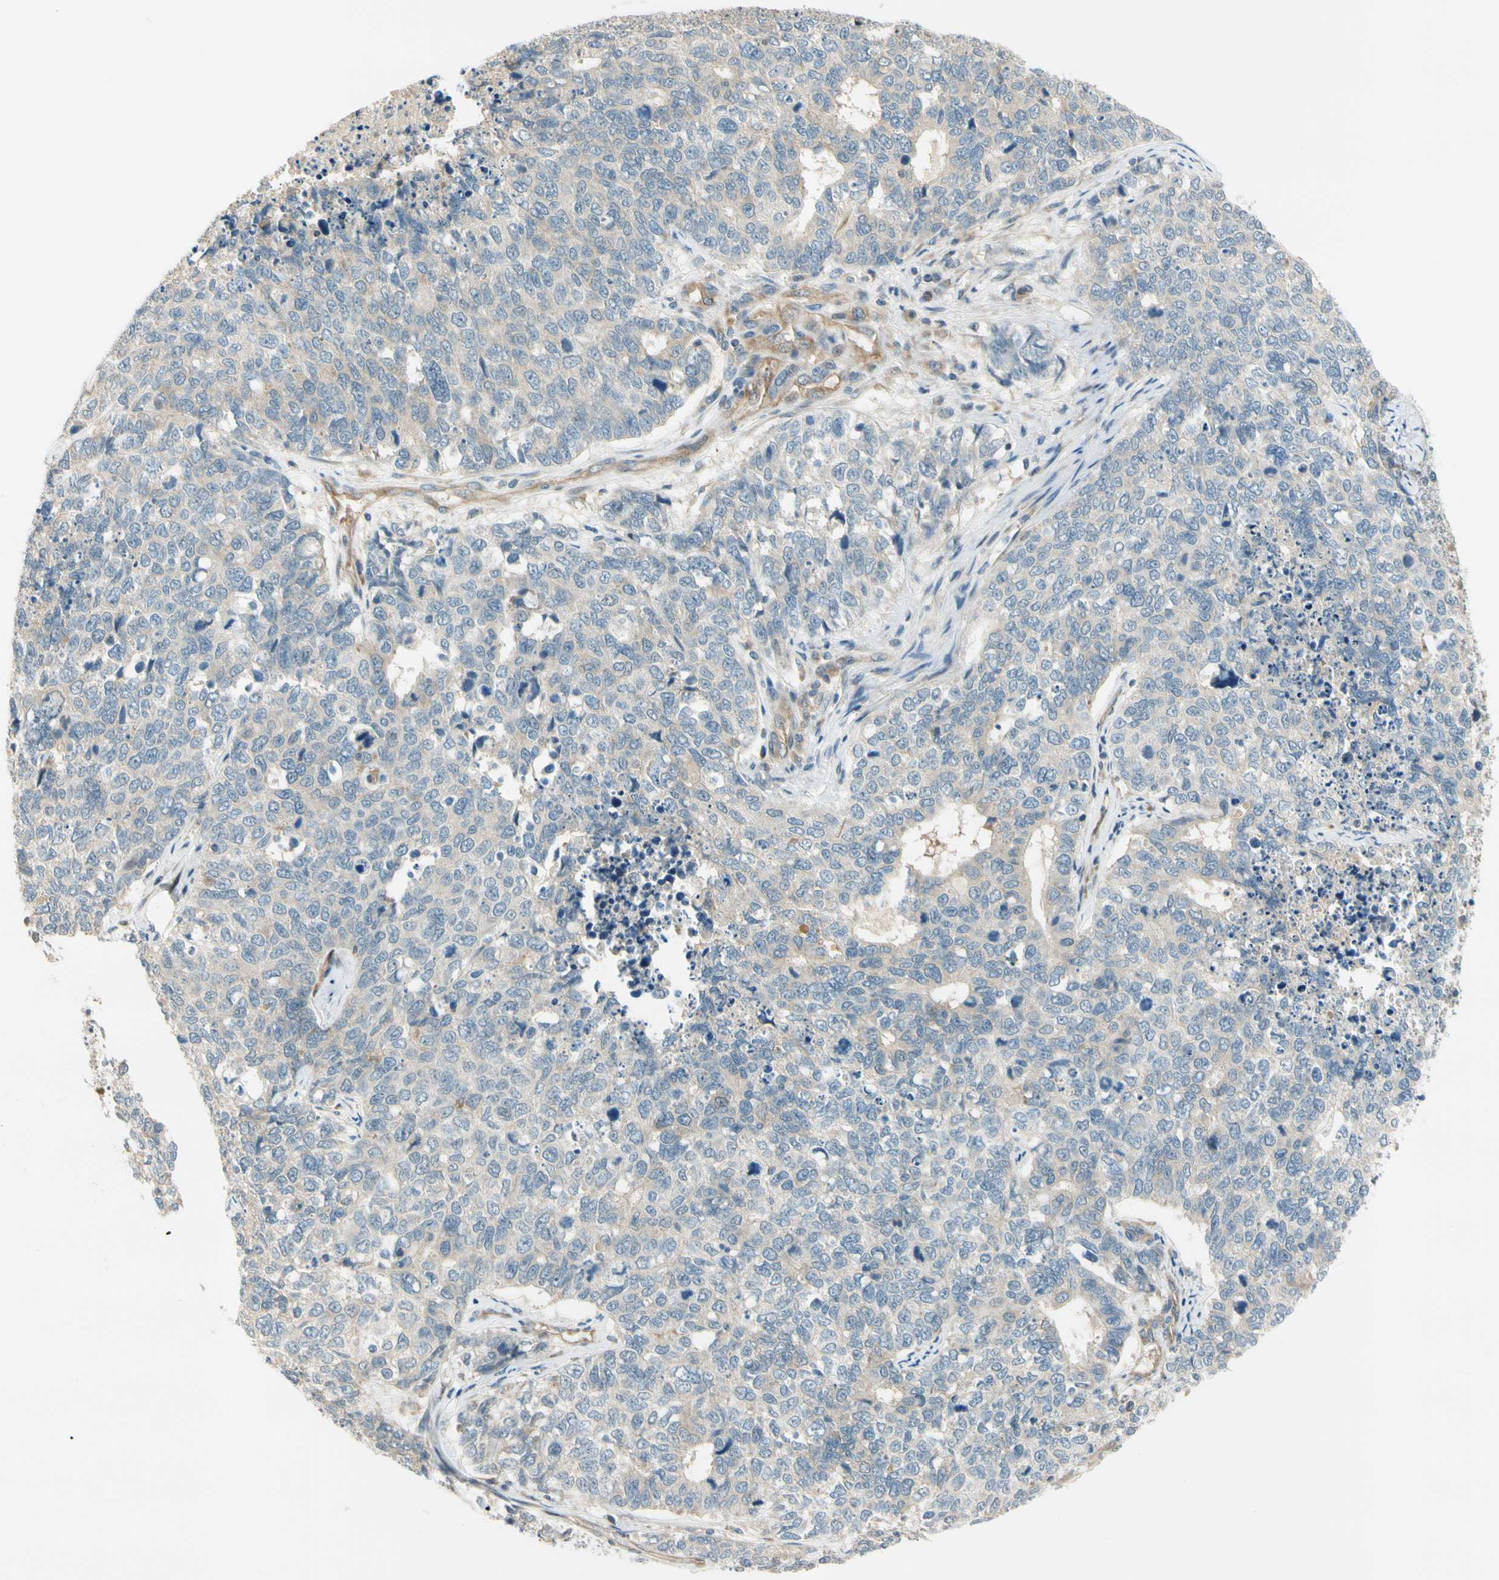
{"staining": {"intensity": "weak", "quantity": "25%-75%", "location": "cytoplasmic/membranous"}, "tissue": "cervical cancer", "cell_type": "Tumor cells", "image_type": "cancer", "snomed": [{"axis": "morphology", "description": "Squamous cell carcinoma, NOS"}, {"axis": "topography", "description": "Cervix"}], "caption": "Weak cytoplasmic/membranous positivity for a protein is identified in about 25%-75% of tumor cells of cervical squamous cell carcinoma using immunohistochemistry.", "gene": "GATD1", "patient": {"sex": "female", "age": 63}}